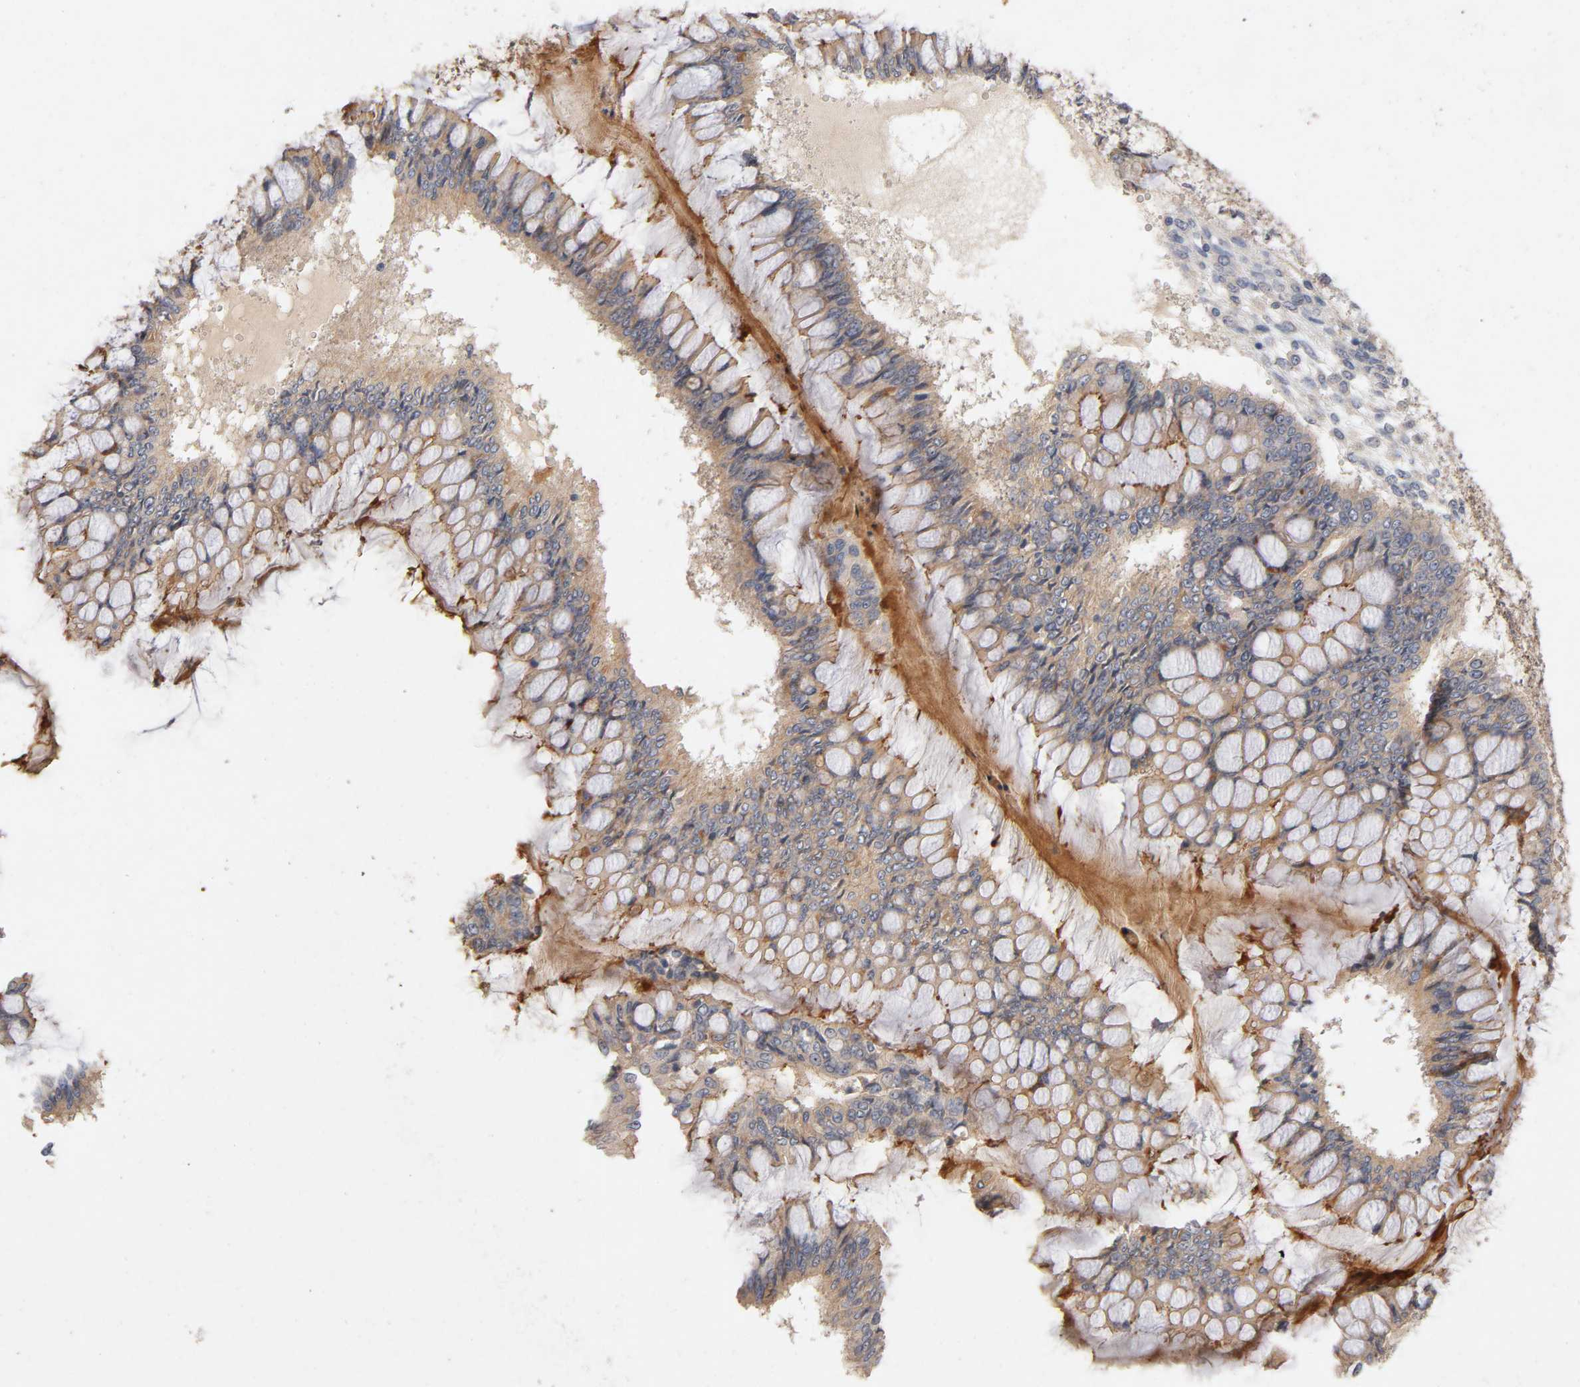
{"staining": {"intensity": "moderate", "quantity": ">75%", "location": "cytoplasmic/membranous"}, "tissue": "ovarian cancer", "cell_type": "Tumor cells", "image_type": "cancer", "snomed": [{"axis": "morphology", "description": "Cystadenocarcinoma, mucinous, NOS"}, {"axis": "topography", "description": "Ovary"}], "caption": "A micrograph of mucinous cystadenocarcinoma (ovarian) stained for a protein demonstrates moderate cytoplasmic/membranous brown staining in tumor cells.", "gene": "PDZD11", "patient": {"sex": "female", "age": 73}}